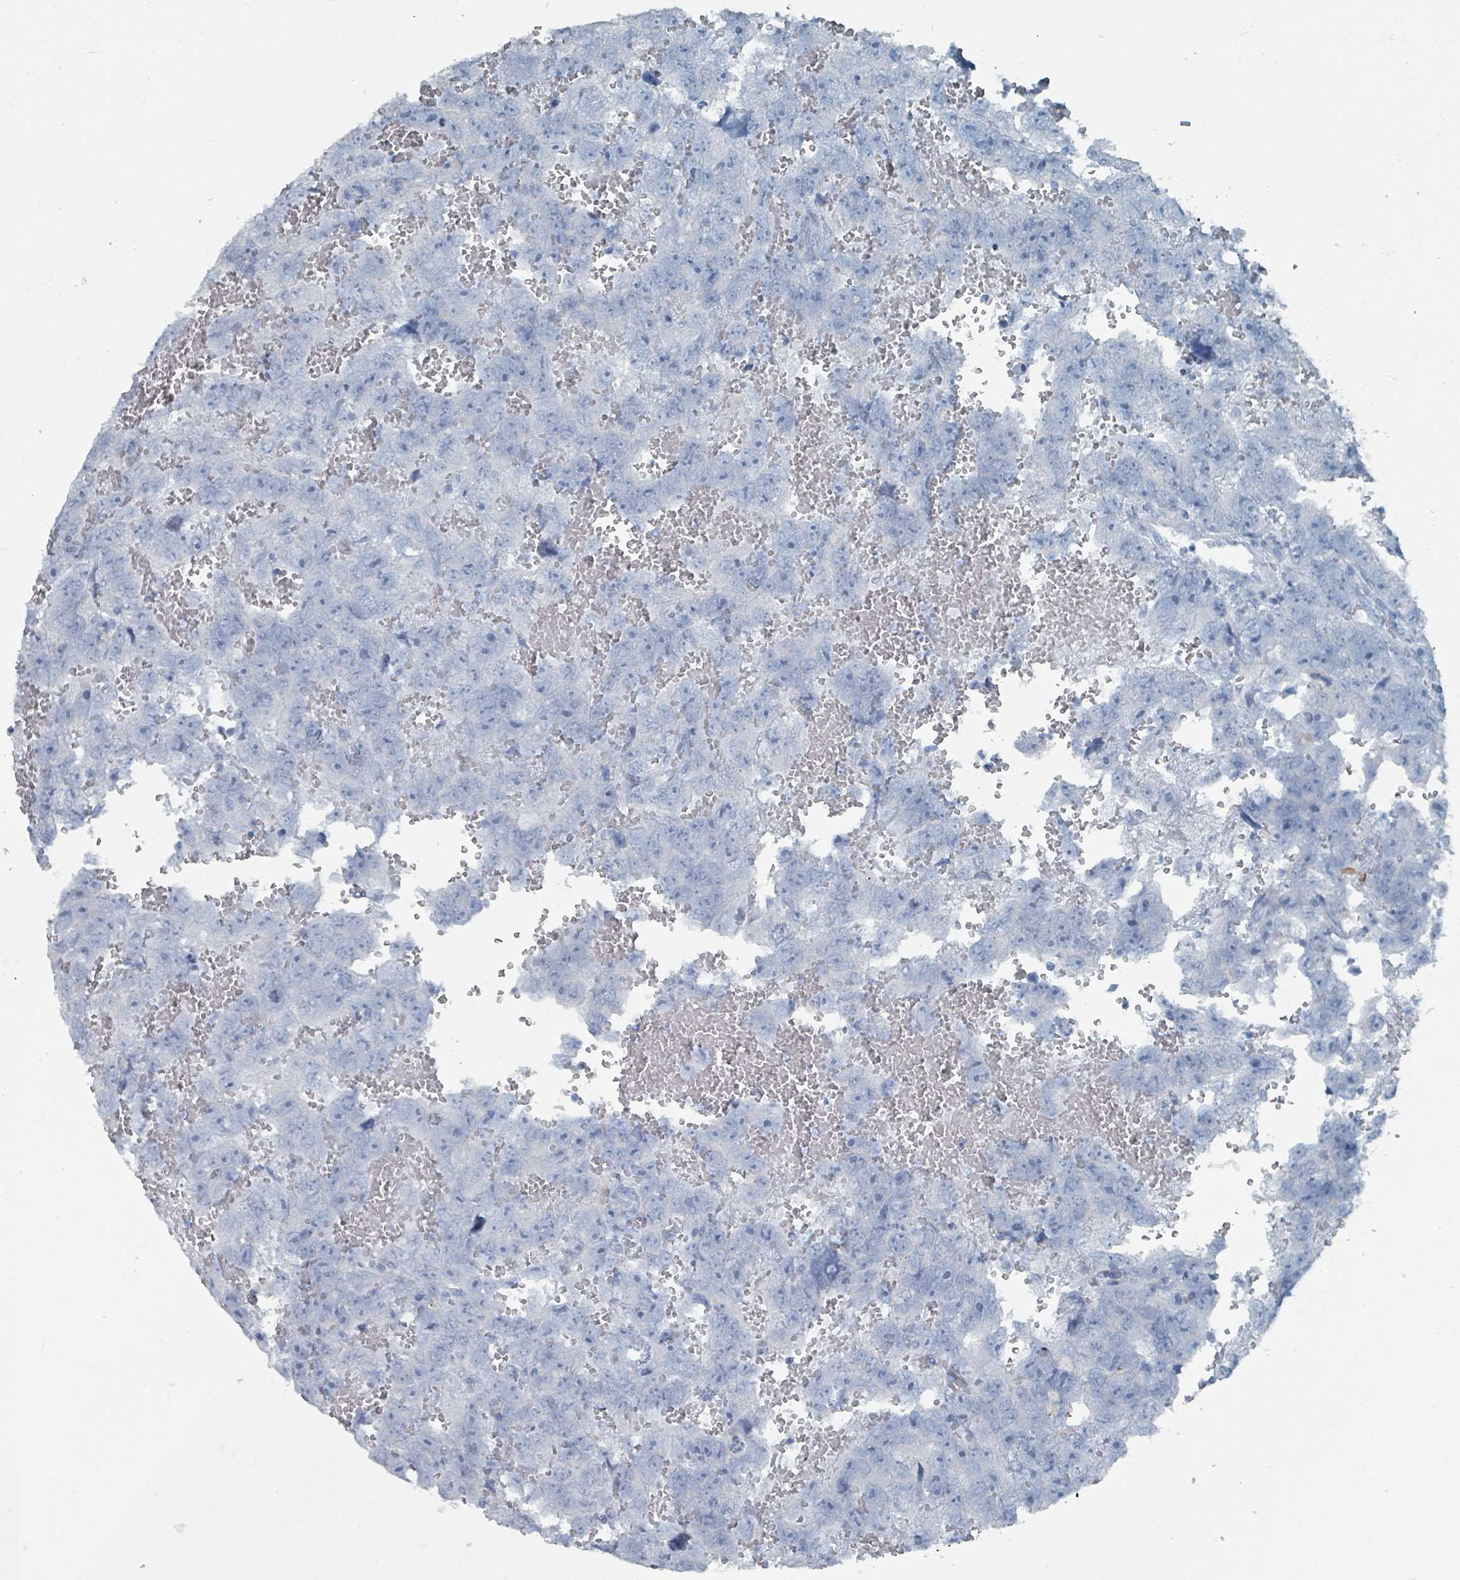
{"staining": {"intensity": "negative", "quantity": "none", "location": "none"}, "tissue": "testis cancer", "cell_type": "Tumor cells", "image_type": "cancer", "snomed": [{"axis": "morphology", "description": "Carcinoma, Embryonal, NOS"}, {"axis": "topography", "description": "Testis"}], "caption": "The micrograph shows no staining of tumor cells in testis embryonal carcinoma.", "gene": "GAMT", "patient": {"sex": "male", "age": 45}}